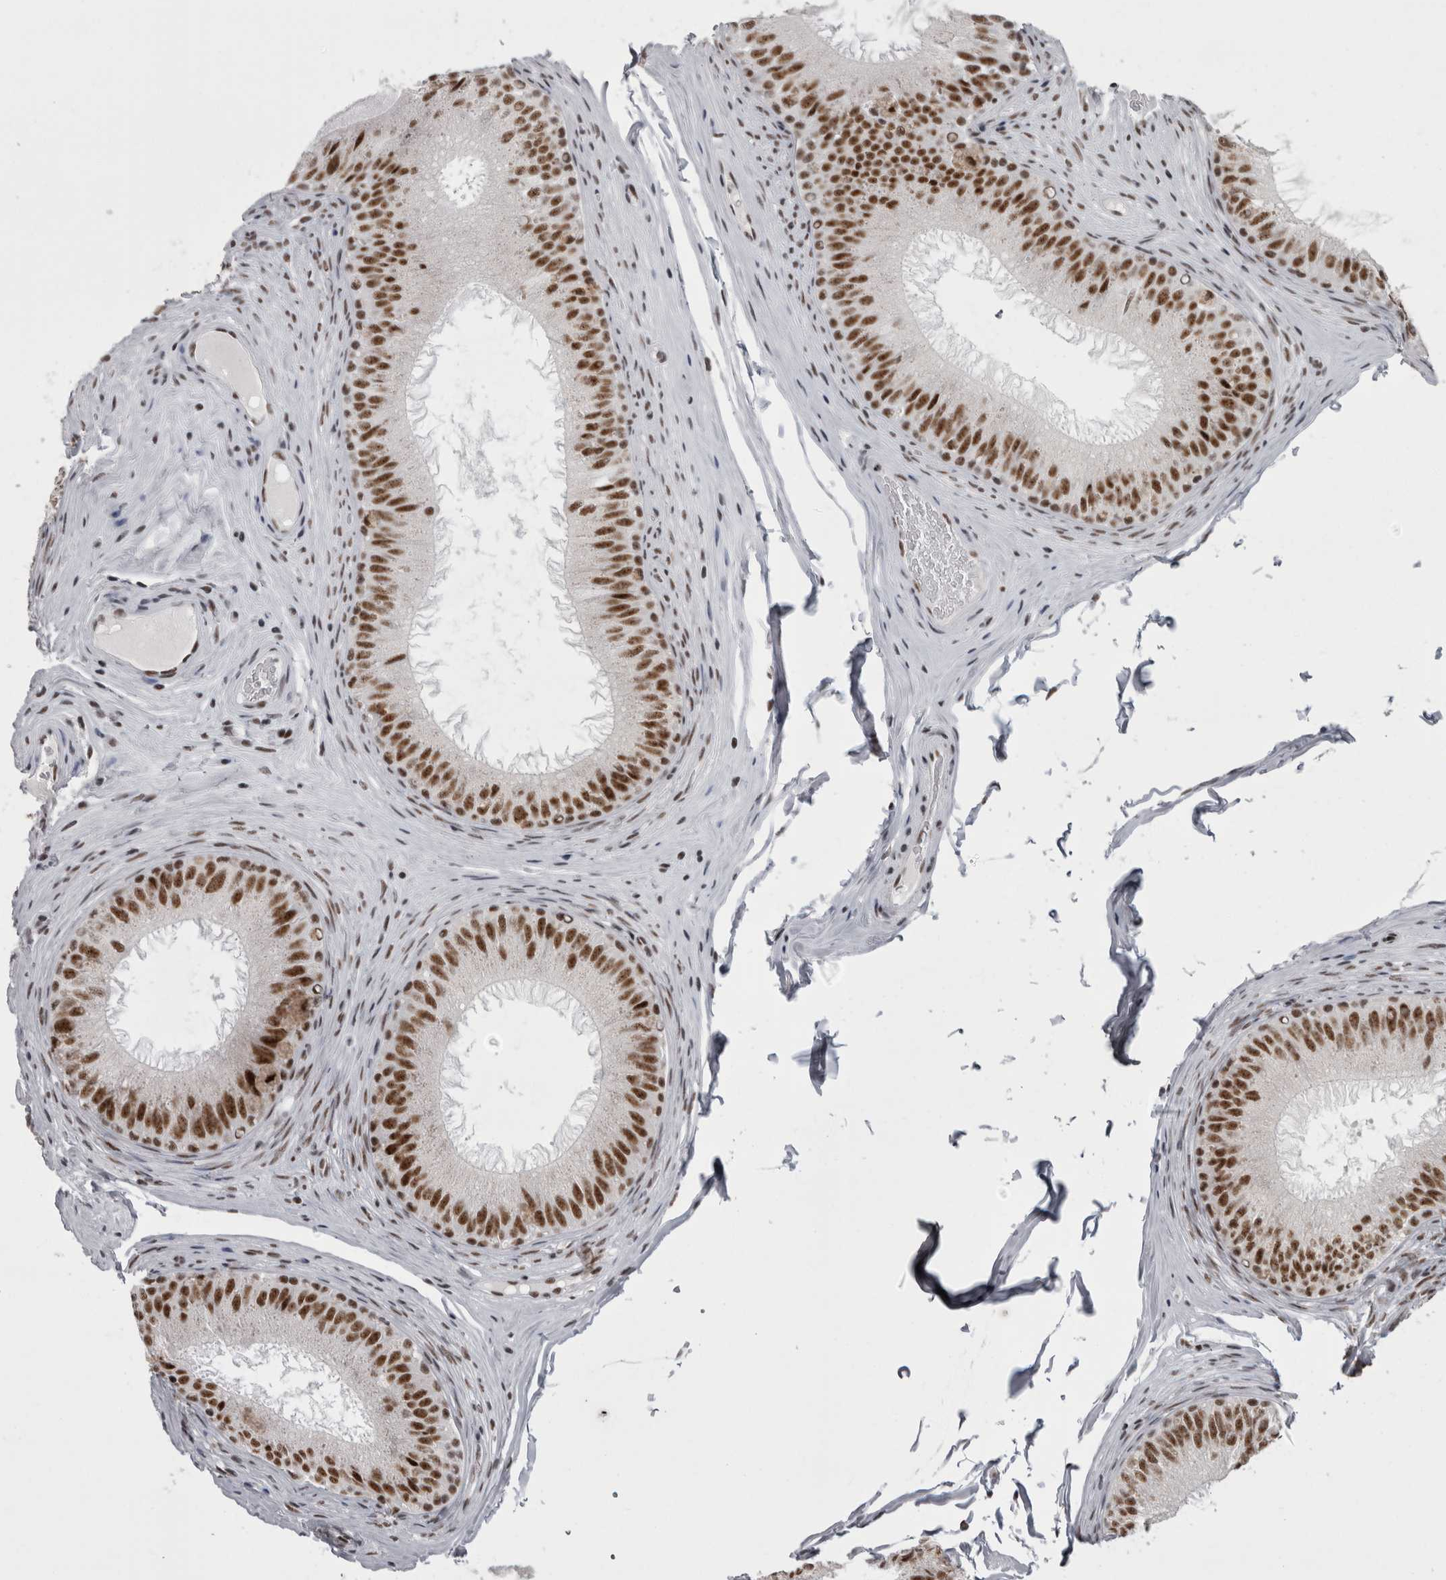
{"staining": {"intensity": "strong", "quantity": ">75%", "location": "nuclear"}, "tissue": "epididymis", "cell_type": "Glandular cells", "image_type": "normal", "snomed": [{"axis": "morphology", "description": "Normal tissue, NOS"}, {"axis": "topography", "description": "Epididymis"}], "caption": "Human epididymis stained with a brown dye demonstrates strong nuclear positive positivity in approximately >75% of glandular cells.", "gene": "SNRNP40", "patient": {"sex": "male", "age": 32}}